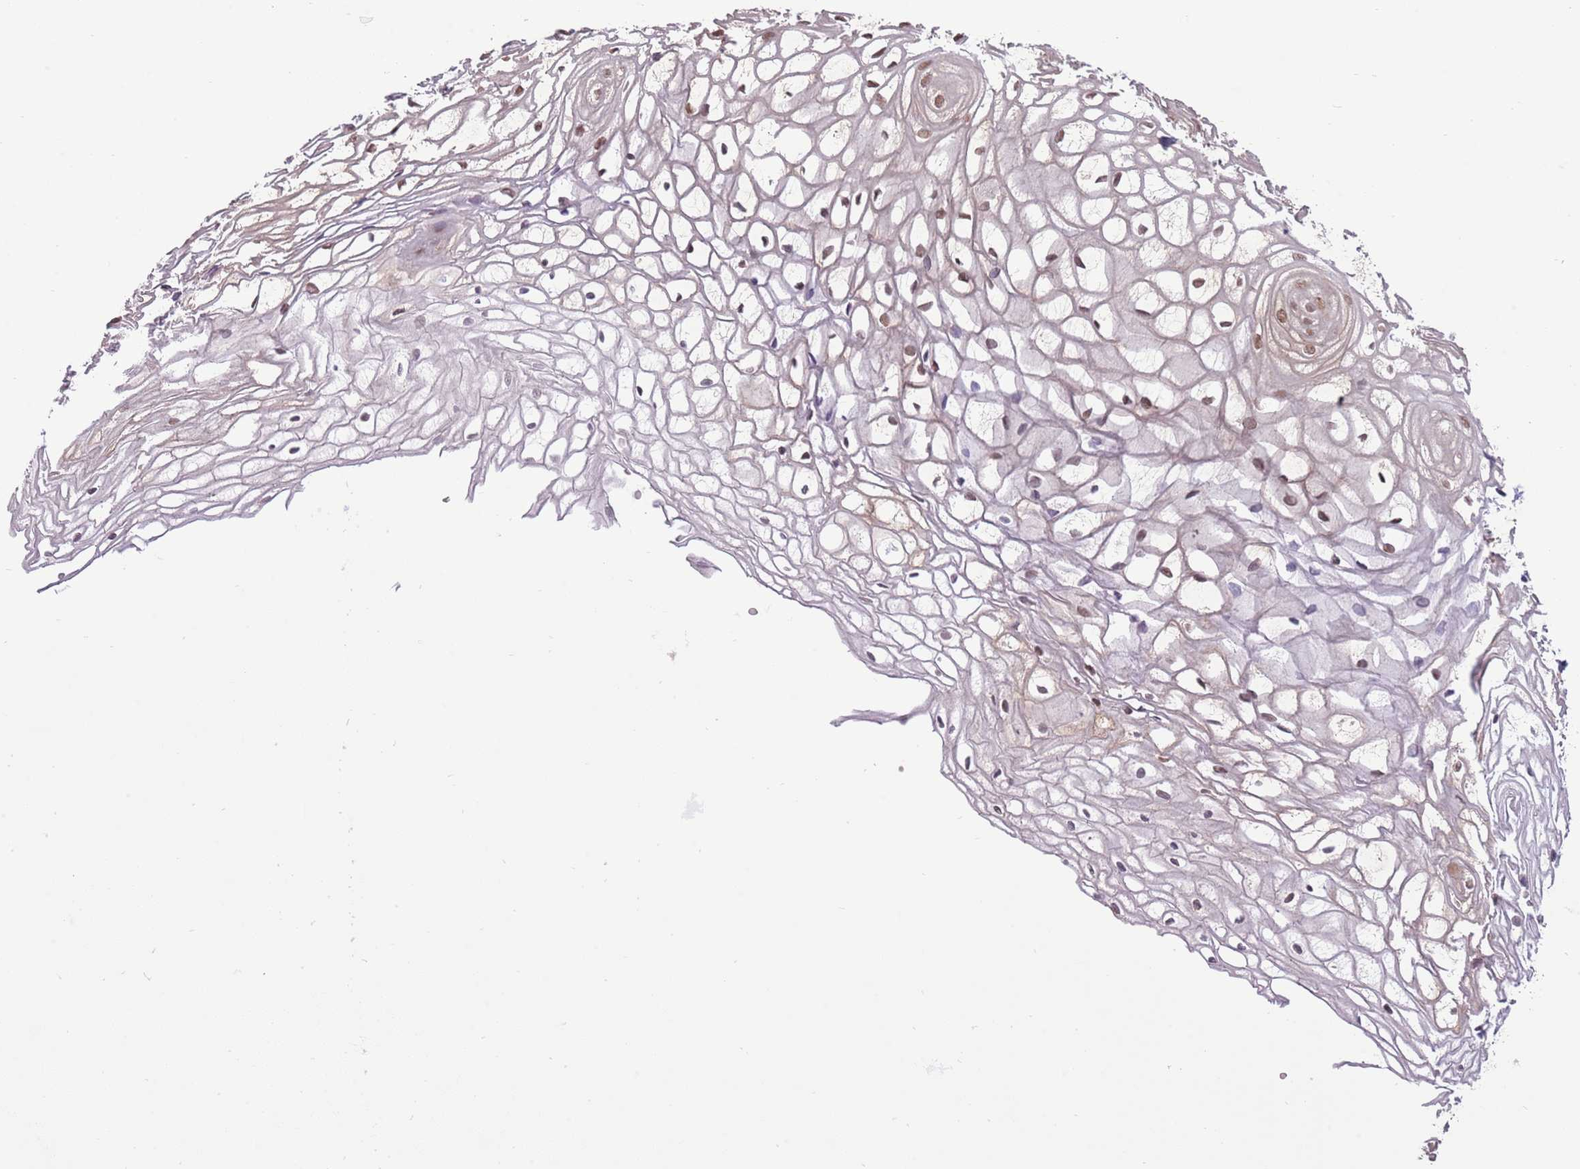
{"staining": {"intensity": "moderate", "quantity": "25%-75%", "location": "nuclear"}, "tissue": "vagina", "cell_type": "Squamous epithelial cells", "image_type": "normal", "snomed": [{"axis": "morphology", "description": "Normal tissue, NOS"}, {"axis": "topography", "description": "Vagina"}], "caption": "Immunohistochemical staining of unremarkable human vagina shows moderate nuclear protein staining in approximately 25%-75% of squamous epithelial cells.", "gene": "NSFL1C", "patient": {"sex": "female", "age": 34}}